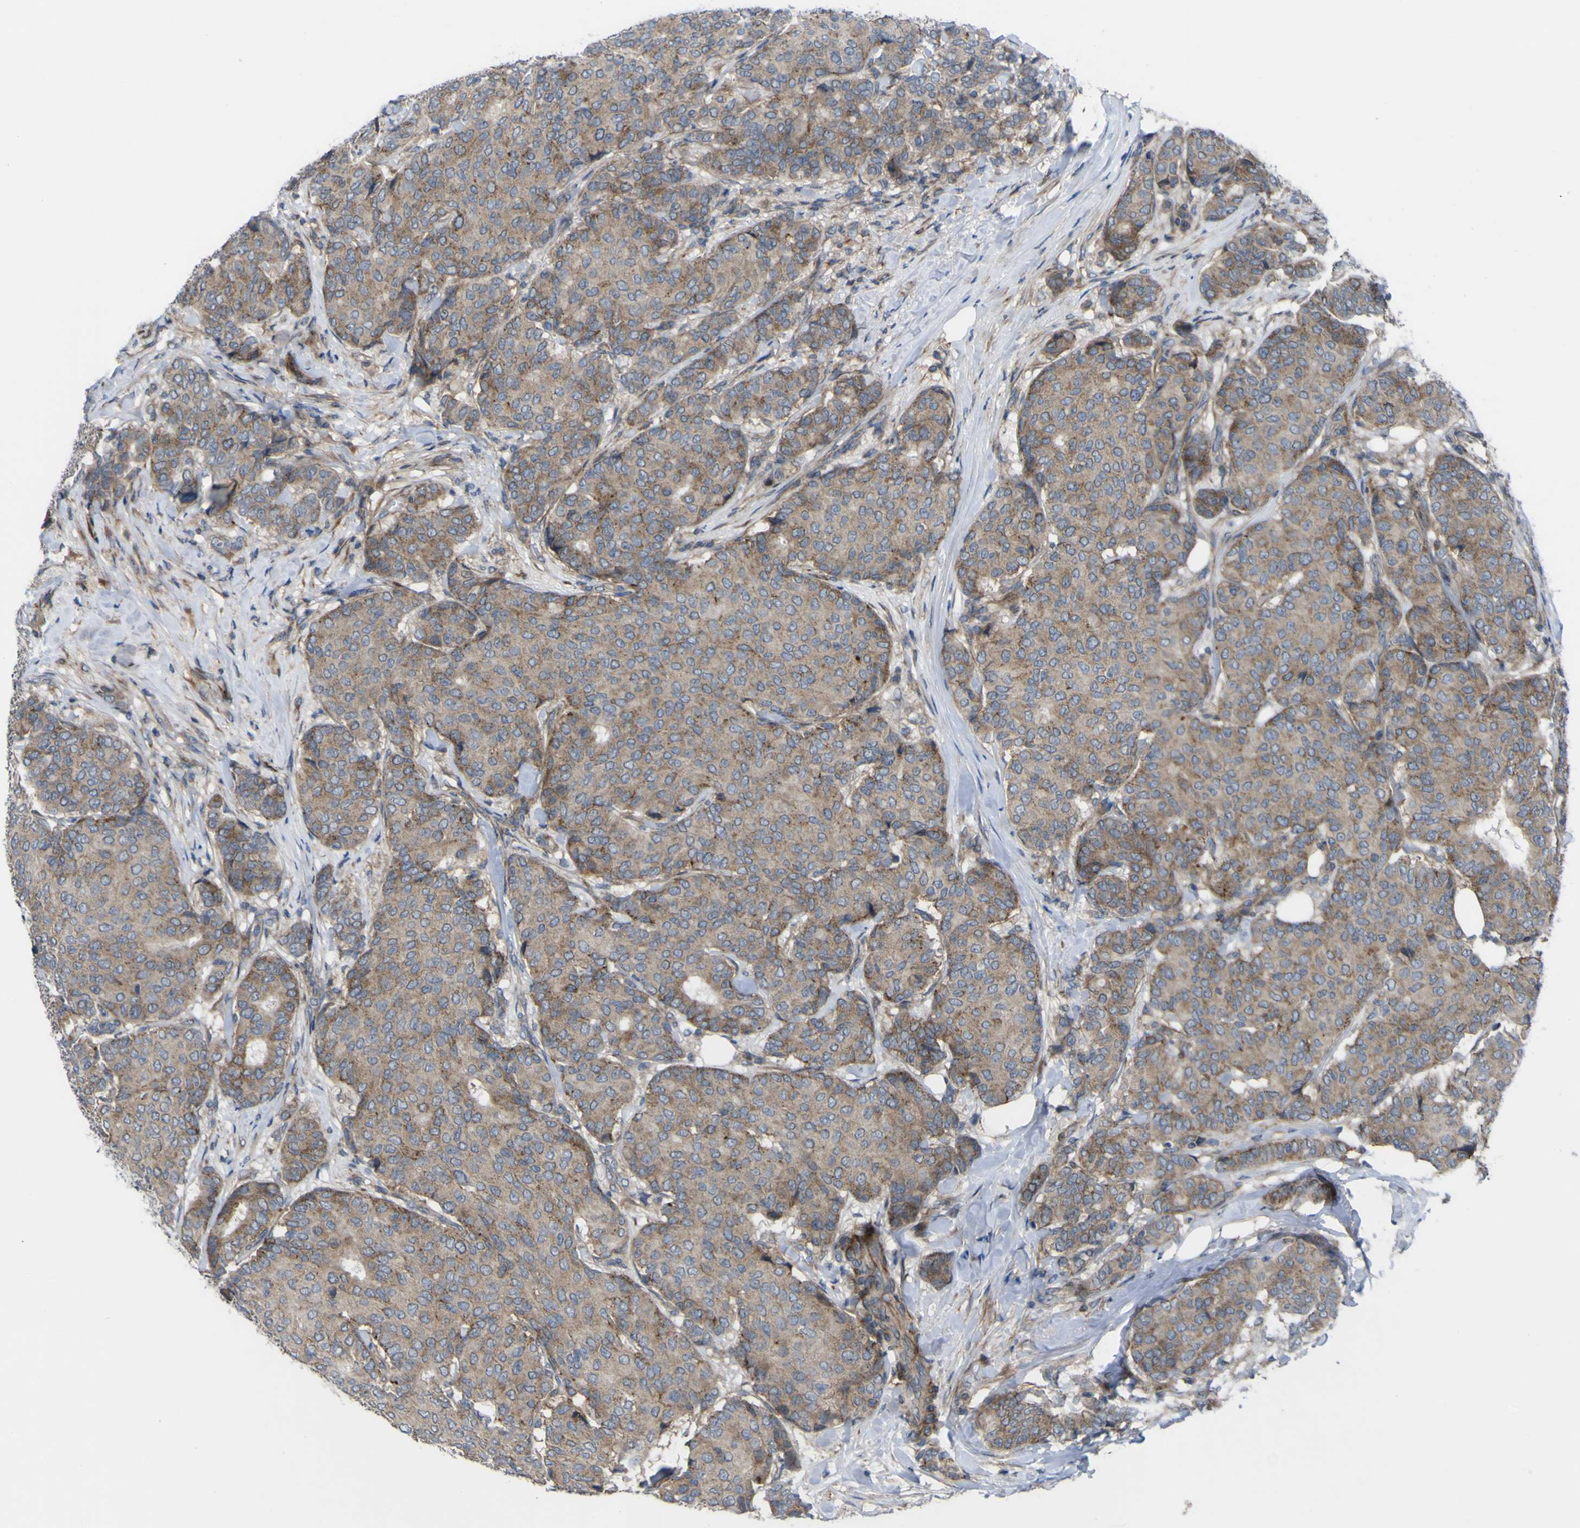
{"staining": {"intensity": "moderate", "quantity": ">75%", "location": "cytoplasmic/membranous"}, "tissue": "breast cancer", "cell_type": "Tumor cells", "image_type": "cancer", "snomed": [{"axis": "morphology", "description": "Duct carcinoma"}, {"axis": "topography", "description": "Breast"}], "caption": "Immunohistochemical staining of human breast infiltrating ductal carcinoma exhibits medium levels of moderate cytoplasmic/membranous protein expression in about >75% of tumor cells.", "gene": "GPLD1", "patient": {"sex": "female", "age": 75}}